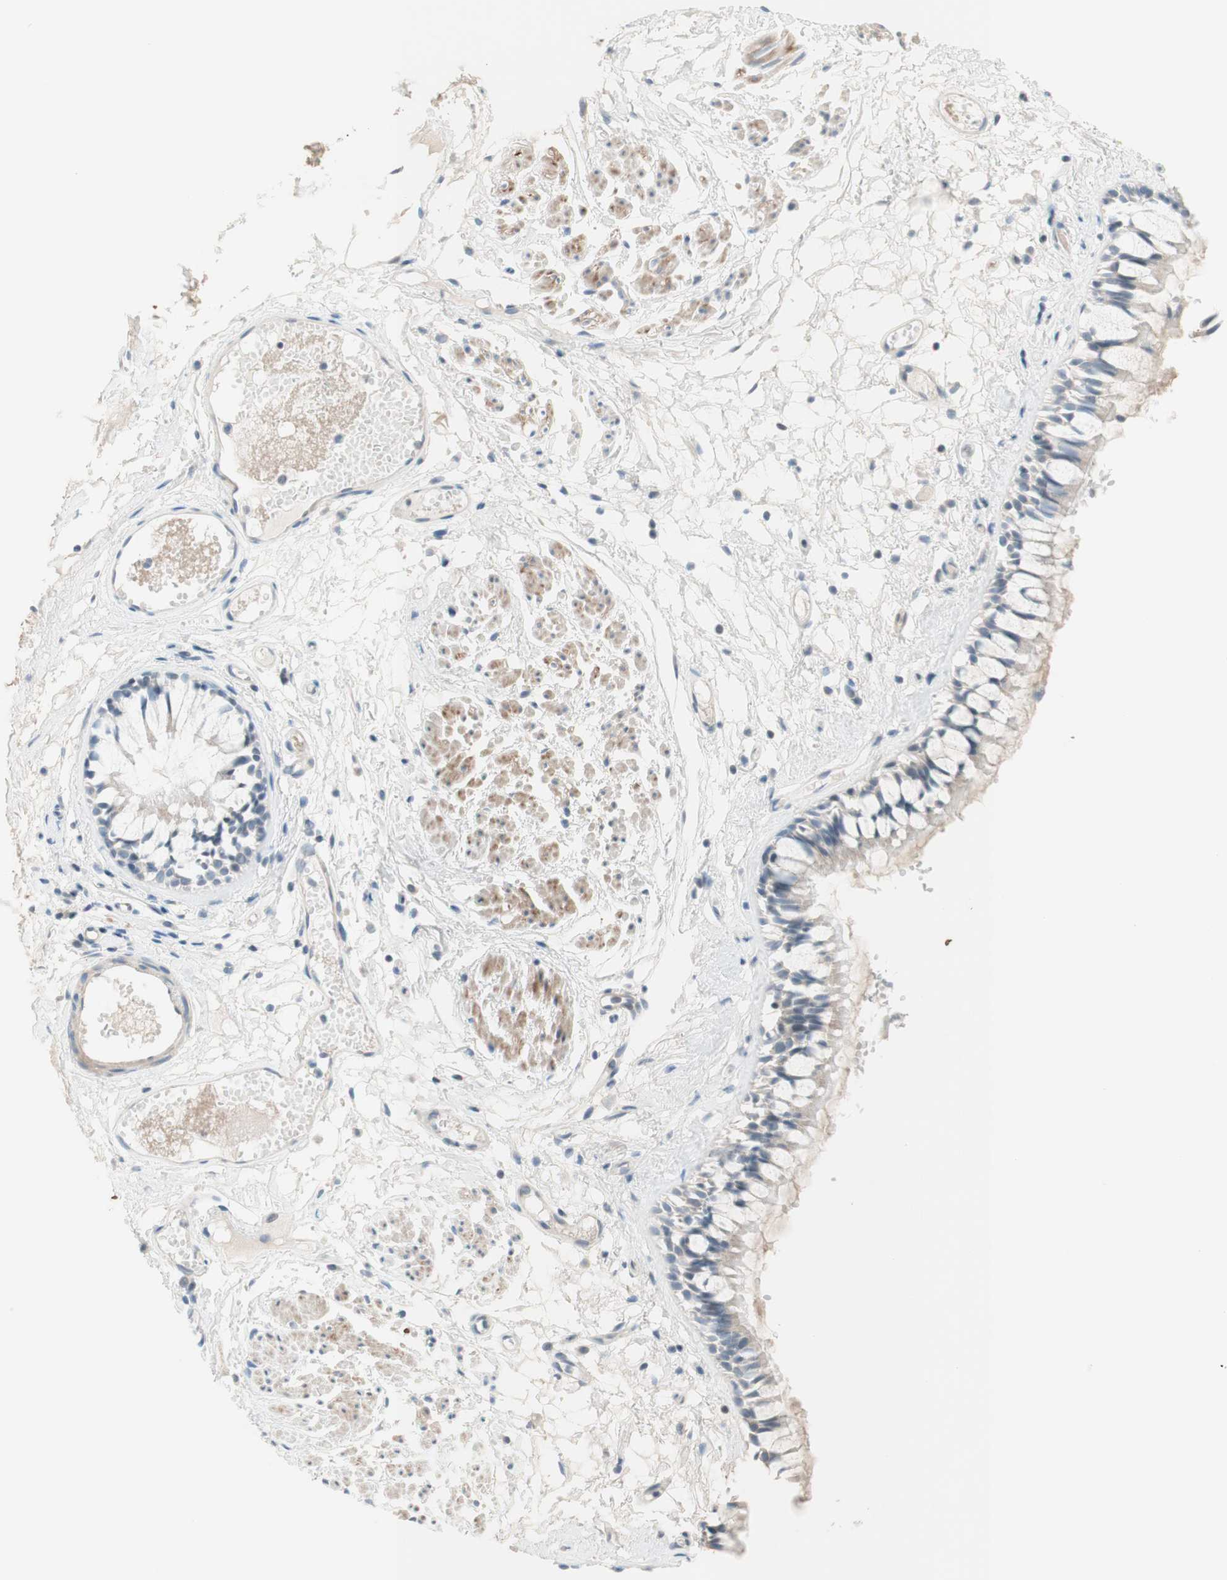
{"staining": {"intensity": "weak", "quantity": "<25%", "location": "cytoplasmic/membranous"}, "tissue": "bronchus", "cell_type": "Respiratory epithelial cells", "image_type": "normal", "snomed": [{"axis": "morphology", "description": "Normal tissue, NOS"}, {"axis": "morphology", "description": "Inflammation, NOS"}, {"axis": "topography", "description": "Cartilage tissue"}, {"axis": "topography", "description": "Lung"}], "caption": "A micrograph of human bronchus is negative for staining in respiratory epithelial cells. (Stains: DAB IHC with hematoxylin counter stain, Microscopy: brightfield microscopy at high magnification).", "gene": "JPH1", "patient": {"sex": "male", "age": 71}}